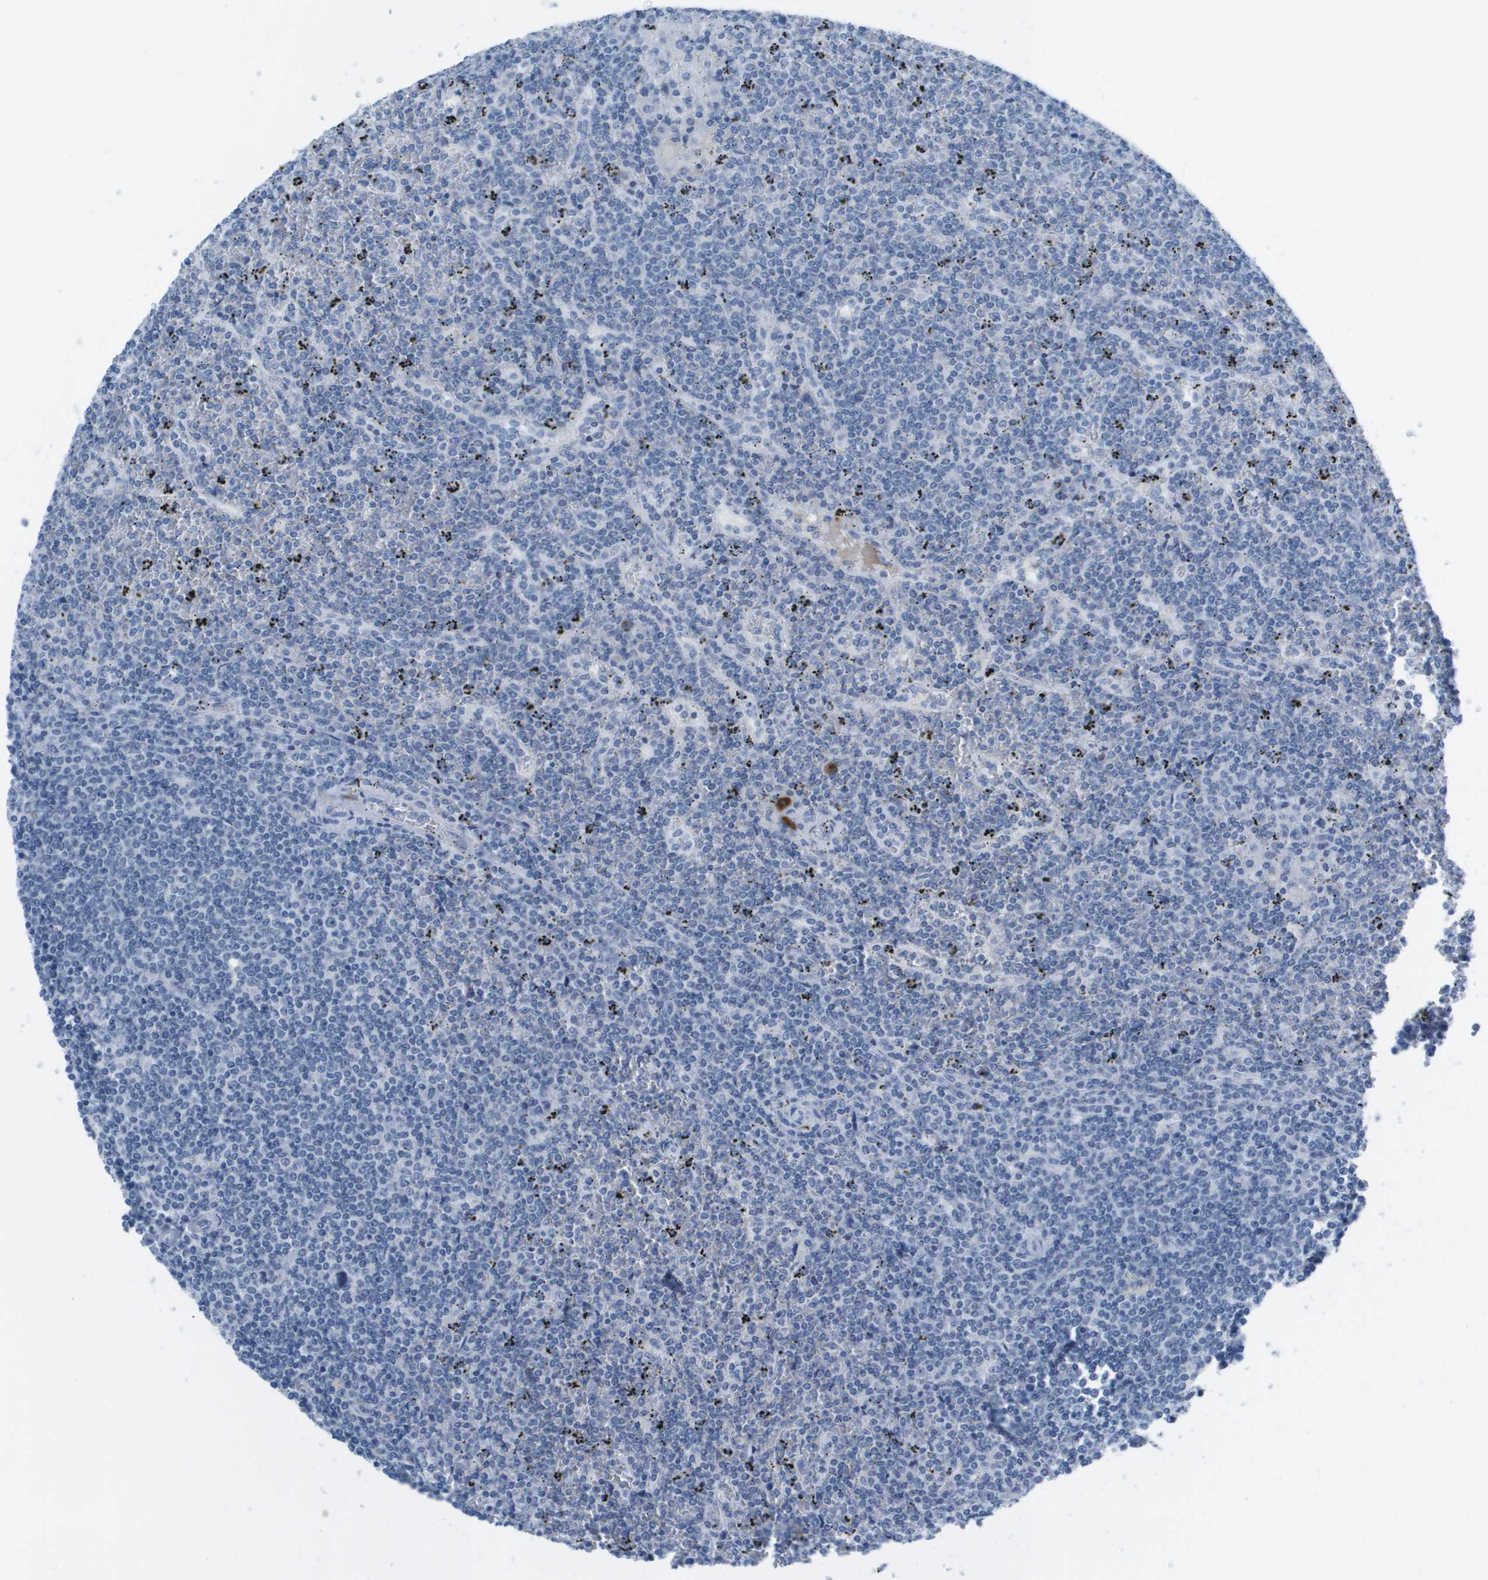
{"staining": {"intensity": "negative", "quantity": "none", "location": "none"}, "tissue": "lymphoma", "cell_type": "Tumor cells", "image_type": "cancer", "snomed": [{"axis": "morphology", "description": "Malignant lymphoma, non-Hodgkin's type, Low grade"}, {"axis": "topography", "description": "Spleen"}], "caption": "Malignant lymphoma, non-Hodgkin's type (low-grade) was stained to show a protein in brown. There is no significant positivity in tumor cells.", "gene": "GPR18", "patient": {"sex": "female", "age": 19}}